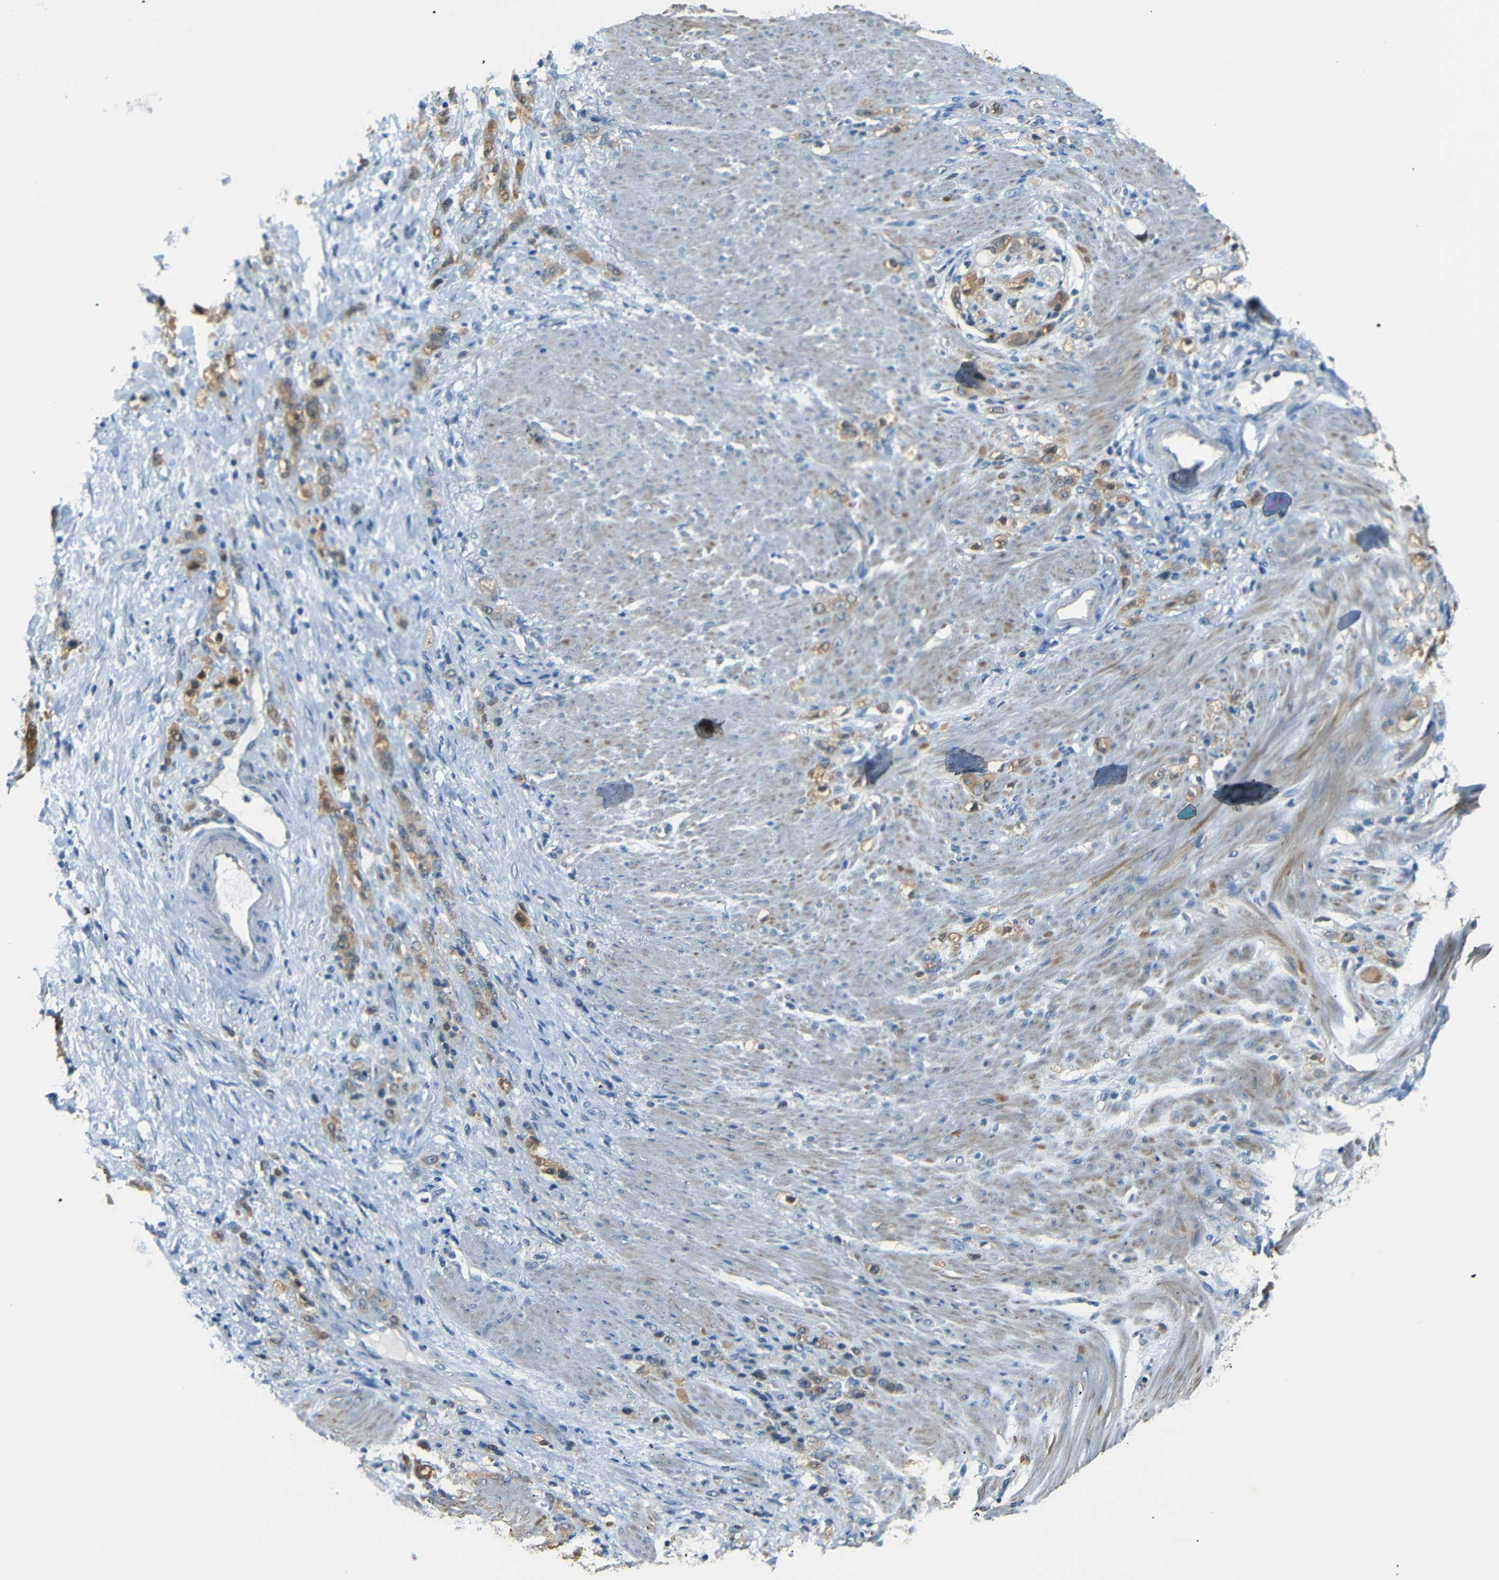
{"staining": {"intensity": "moderate", "quantity": ">75%", "location": "cytoplasmic/membranous"}, "tissue": "stomach cancer", "cell_type": "Tumor cells", "image_type": "cancer", "snomed": [{"axis": "morphology", "description": "Adenocarcinoma, NOS"}, {"axis": "topography", "description": "Stomach"}], "caption": "A histopathology image showing moderate cytoplasmic/membranous staining in approximately >75% of tumor cells in stomach cancer, as visualized by brown immunohistochemical staining.", "gene": "SFN", "patient": {"sex": "male", "age": 82}}